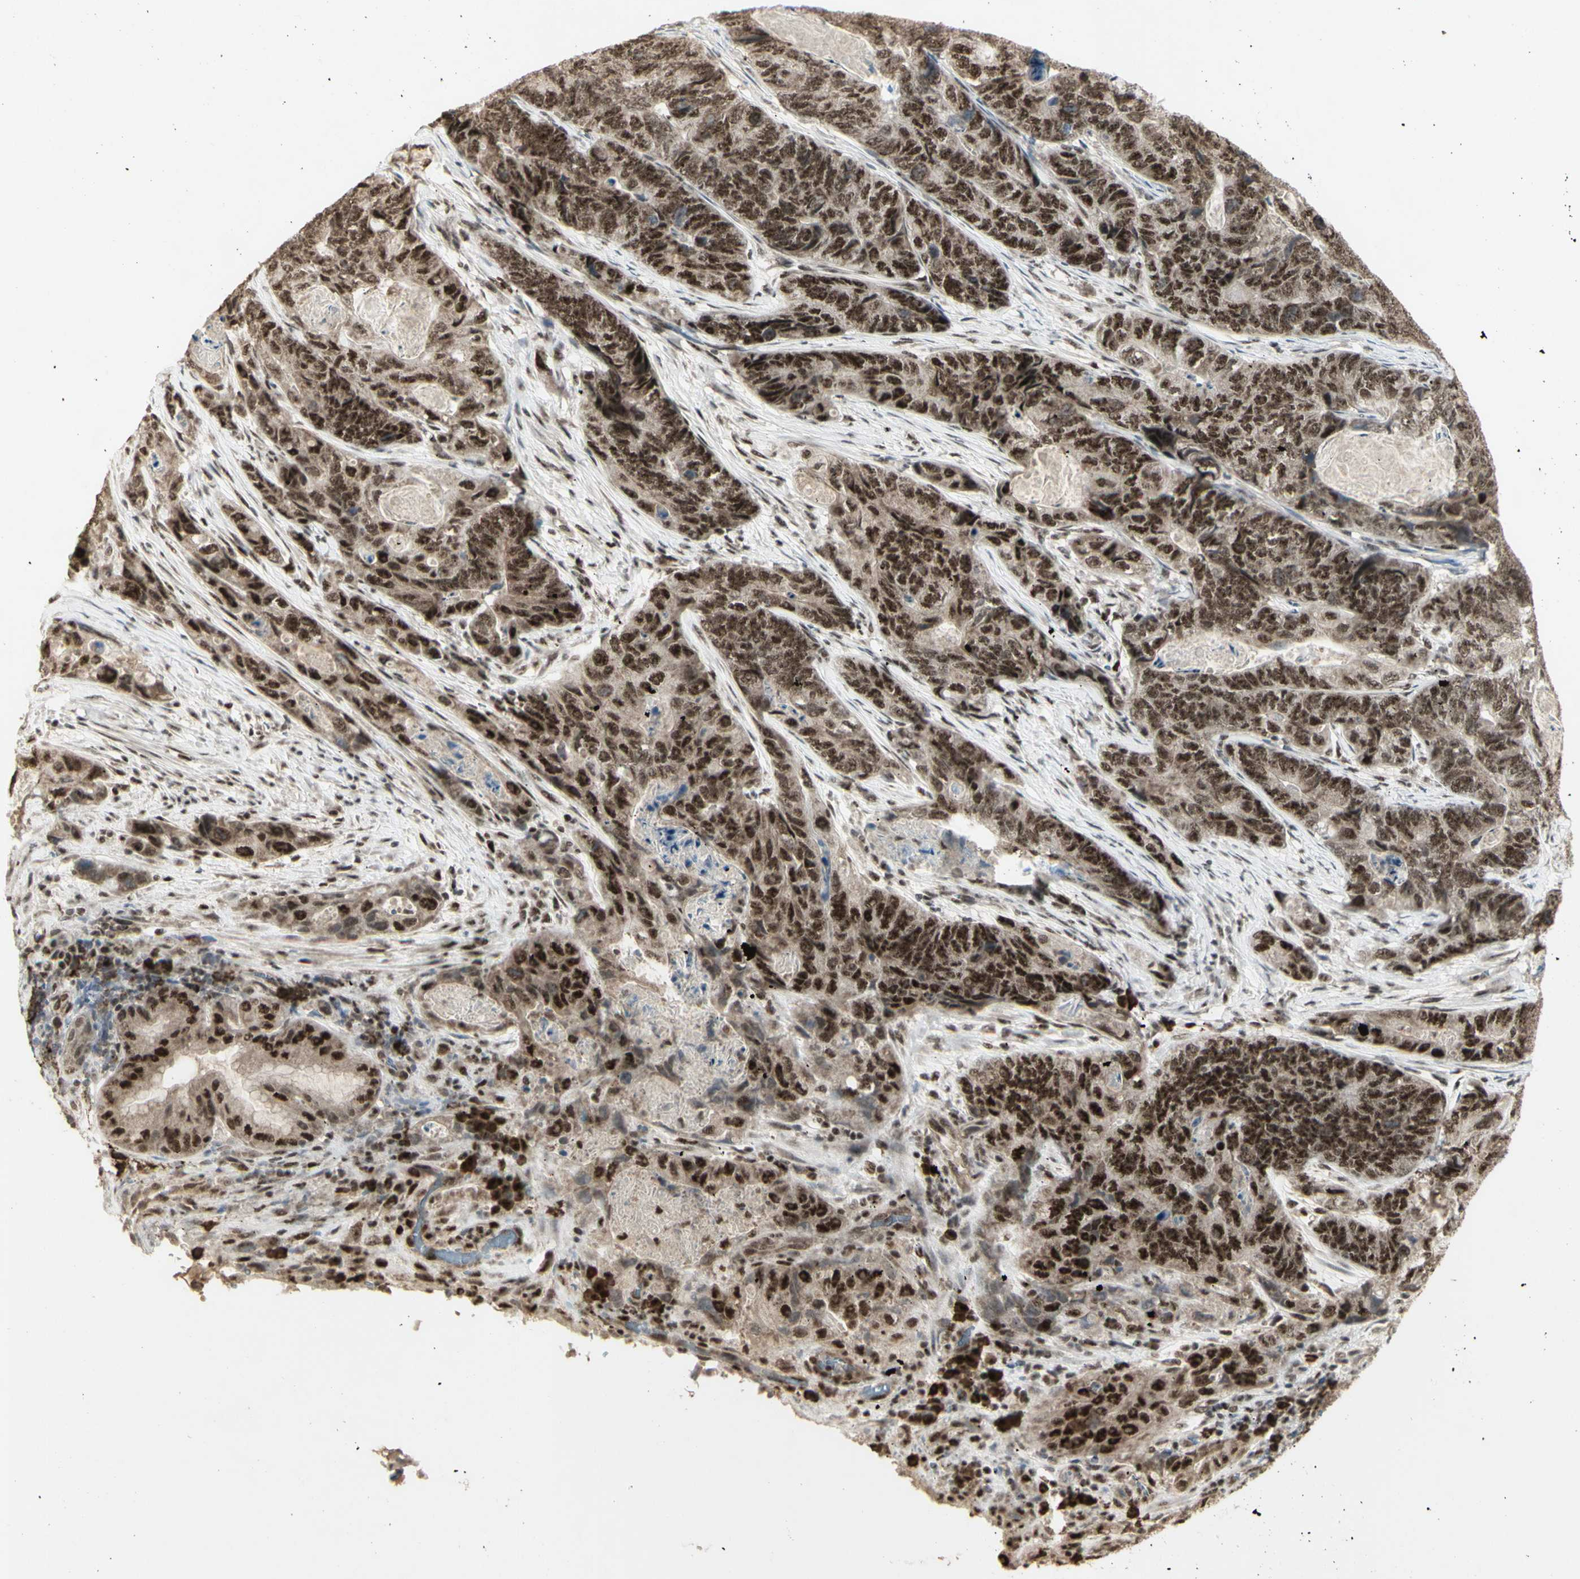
{"staining": {"intensity": "moderate", "quantity": ">75%", "location": "nuclear"}, "tissue": "stomach cancer", "cell_type": "Tumor cells", "image_type": "cancer", "snomed": [{"axis": "morphology", "description": "Adenocarcinoma, NOS"}, {"axis": "topography", "description": "Stomach"}], "caption": "Immunohistochemistry of human stomach cancer demonstrates medium levels of moderate nuclear staining in about >75% of tumor cells.", "gene": "CCNT1", "patient": {"sex": "female", "age": 89}}